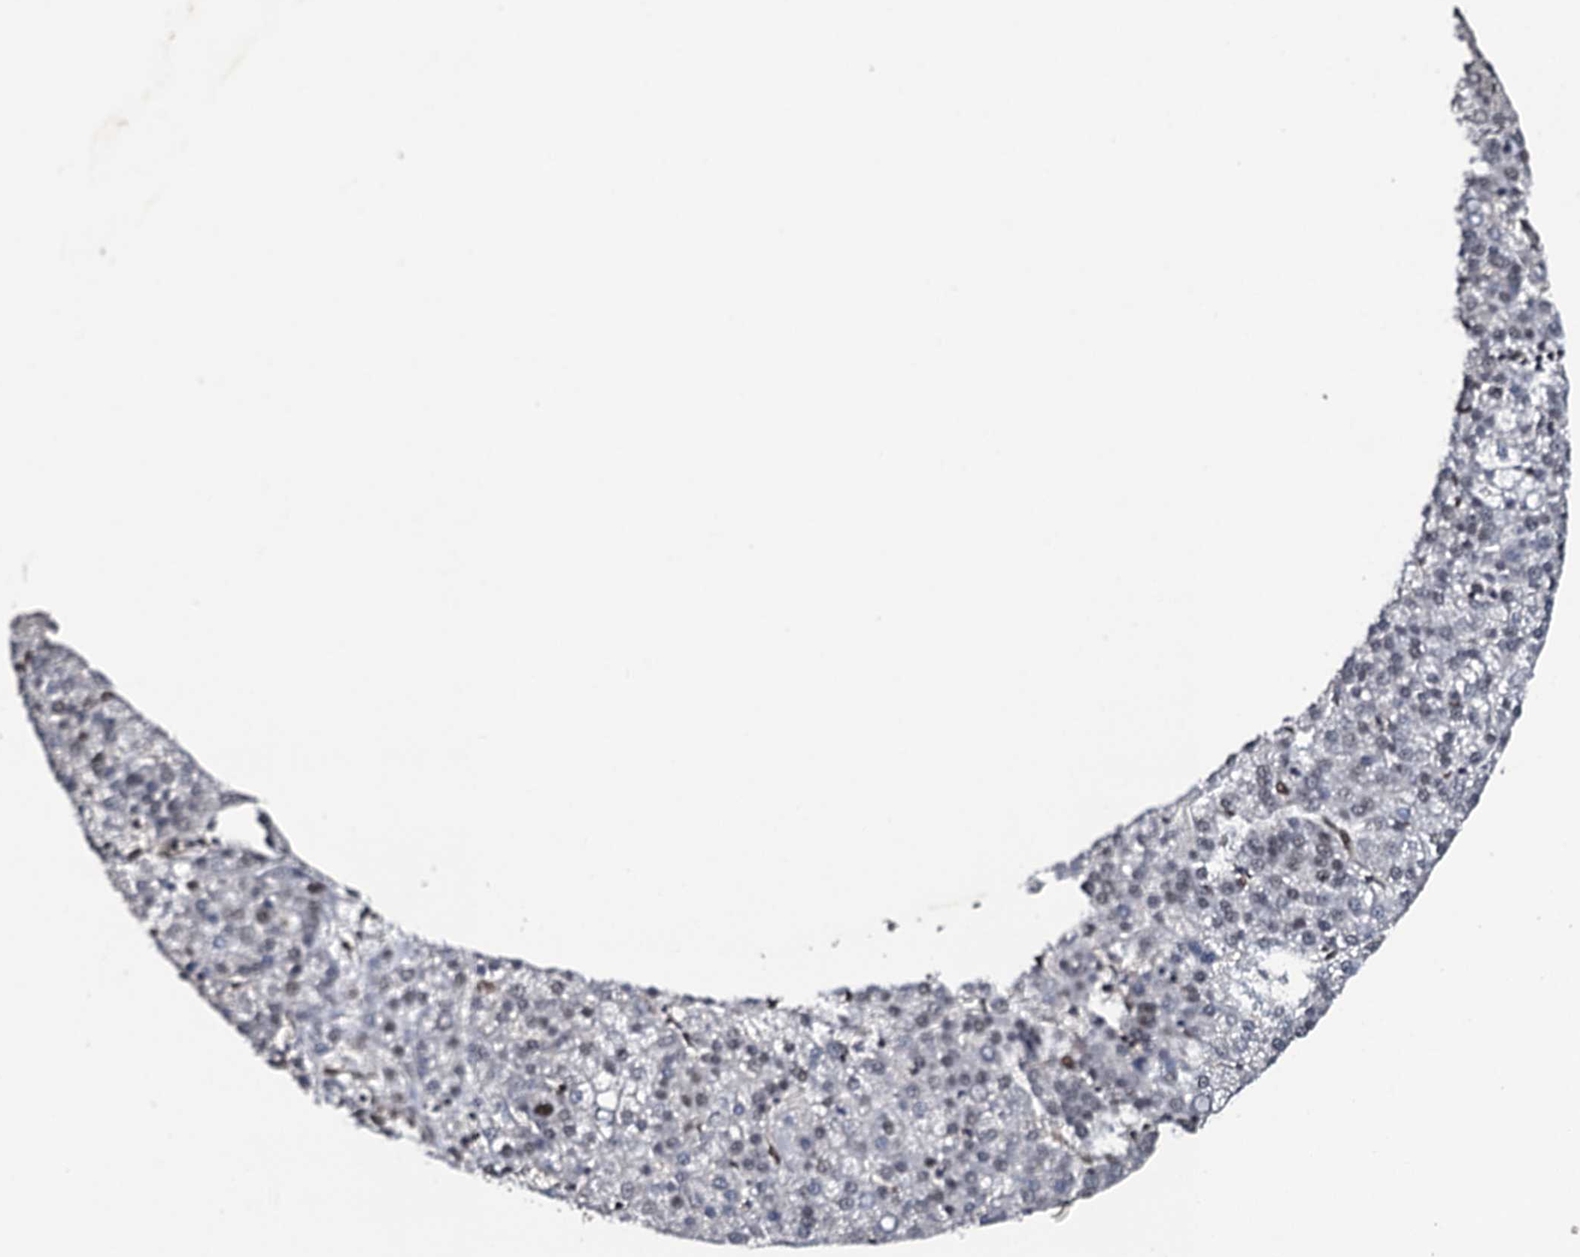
{"staining": {"intensity": "weak", "quantity": "25%-75%", "location": "nuclear"}, "tissue": "liver cancer", "cell_type": "Tumor cells", "image_type": "cancer", "snomed": [{"axis": "morphology", "description": "Carcinoma, Hepatocellular, NOS"}, {"axis": "topography", "description": "Liver"}], "caption": "High-power microscopy captured an immunohistochemistry (IHC) histopathology image of liver cancer (hepatocellular carcinoma), revealing weak nuclear expression in approximately 25%-75% of tumor cells.", "gene": "CSTF3", "patient": {"sex": "female", "age": 58}}